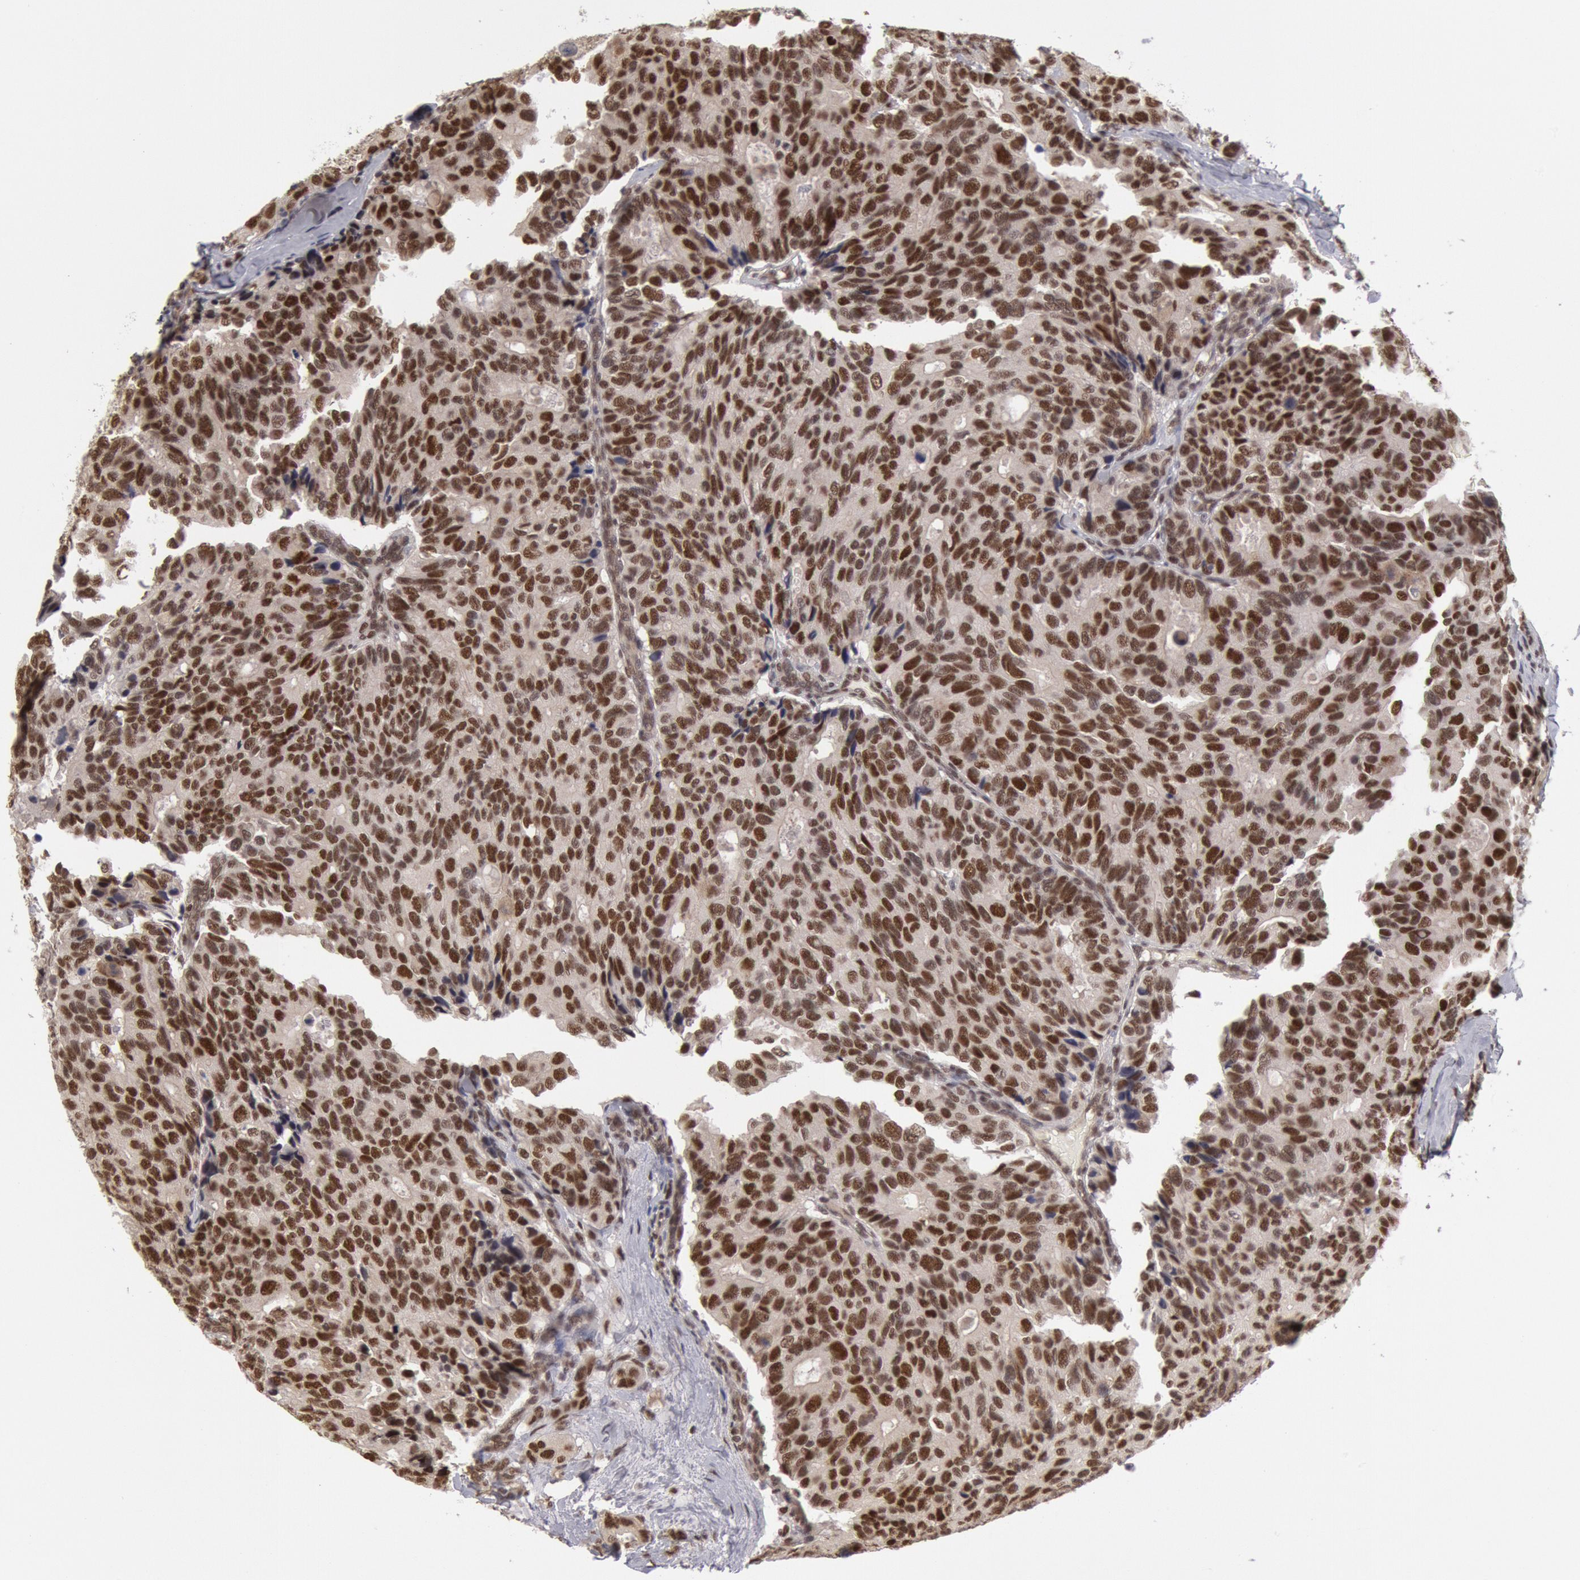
{"staining": {"intensity": "moderate", "quantity": ">75%", "location": "nuclear"}, "tissue": "breast cancer", "cell_type": "Tumor cells", "image_type": "cancer", "snomed": [{"axis": "morphology", "description": "Duct carcinoma"}, {"axis": "topography", "description": "Breast"}], "caption": "Immunohistochemical staining of human breast cancer exhibits moderate nuclear protein expression in approximately >75% of tumor cells.", "gene": "PPP4R3B", "patient": {"sex": "female", "age": 69}}